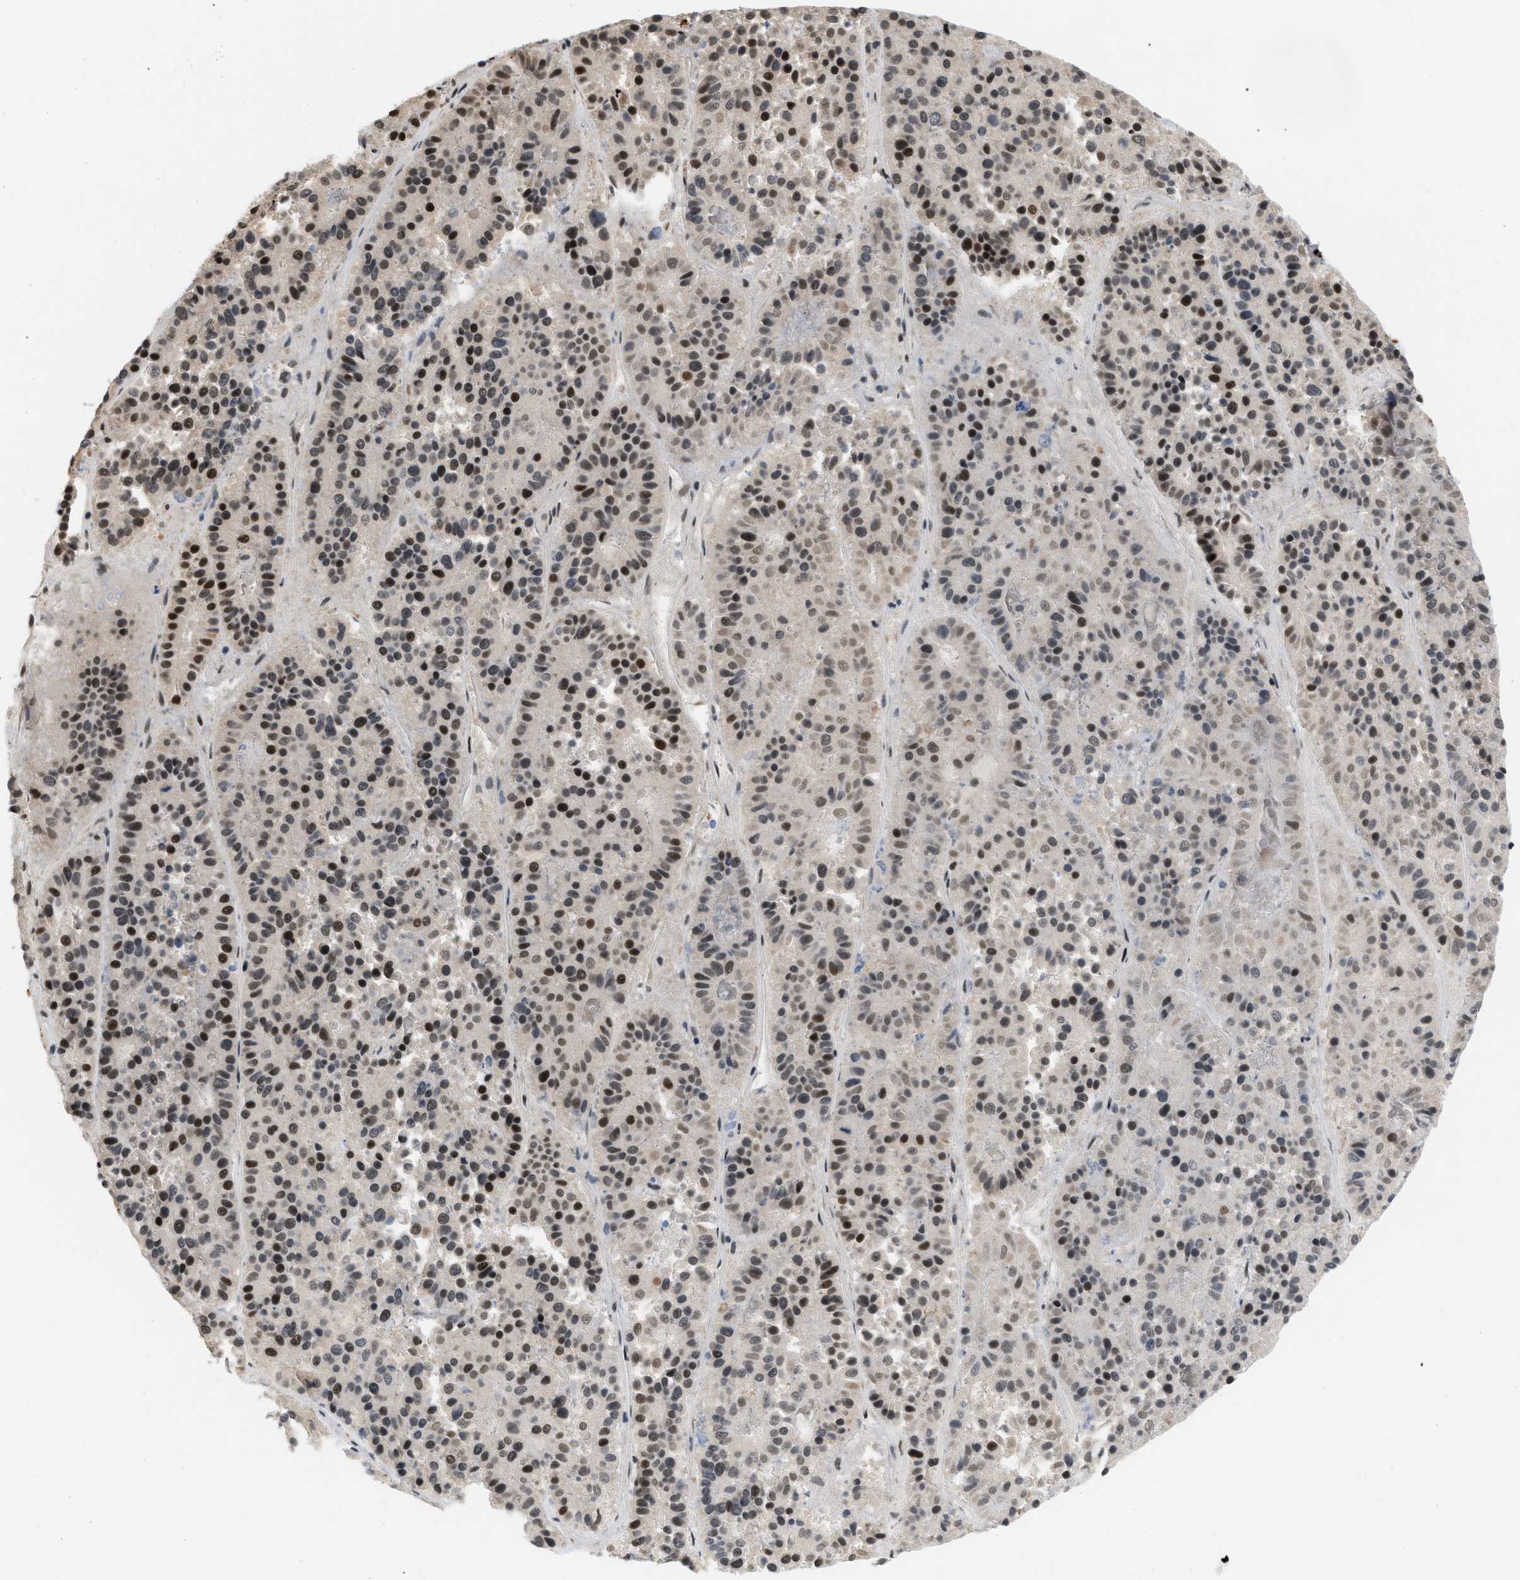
{"staining": {"intensity": "moderate", "quantity": "25%-75%", "location": "nuclear"}, "tissue": "pancreatic cancer", "cell_type": "Tumor cells", "image_type": "cancer", "snomed": [{"axis": "morphology", "description": "Adenocarcinoma, NOS"}, {"axis": "topography", "description": "Pancreas"}], "caption": "Immunohistochemistry of pancreatic adenocarcinoma displays medium levels of moderate nuclear expression in approximately 25%-75% of tumor cells.", "gene": "RBM5", "patient": {"sex": "male", "age": 50}}